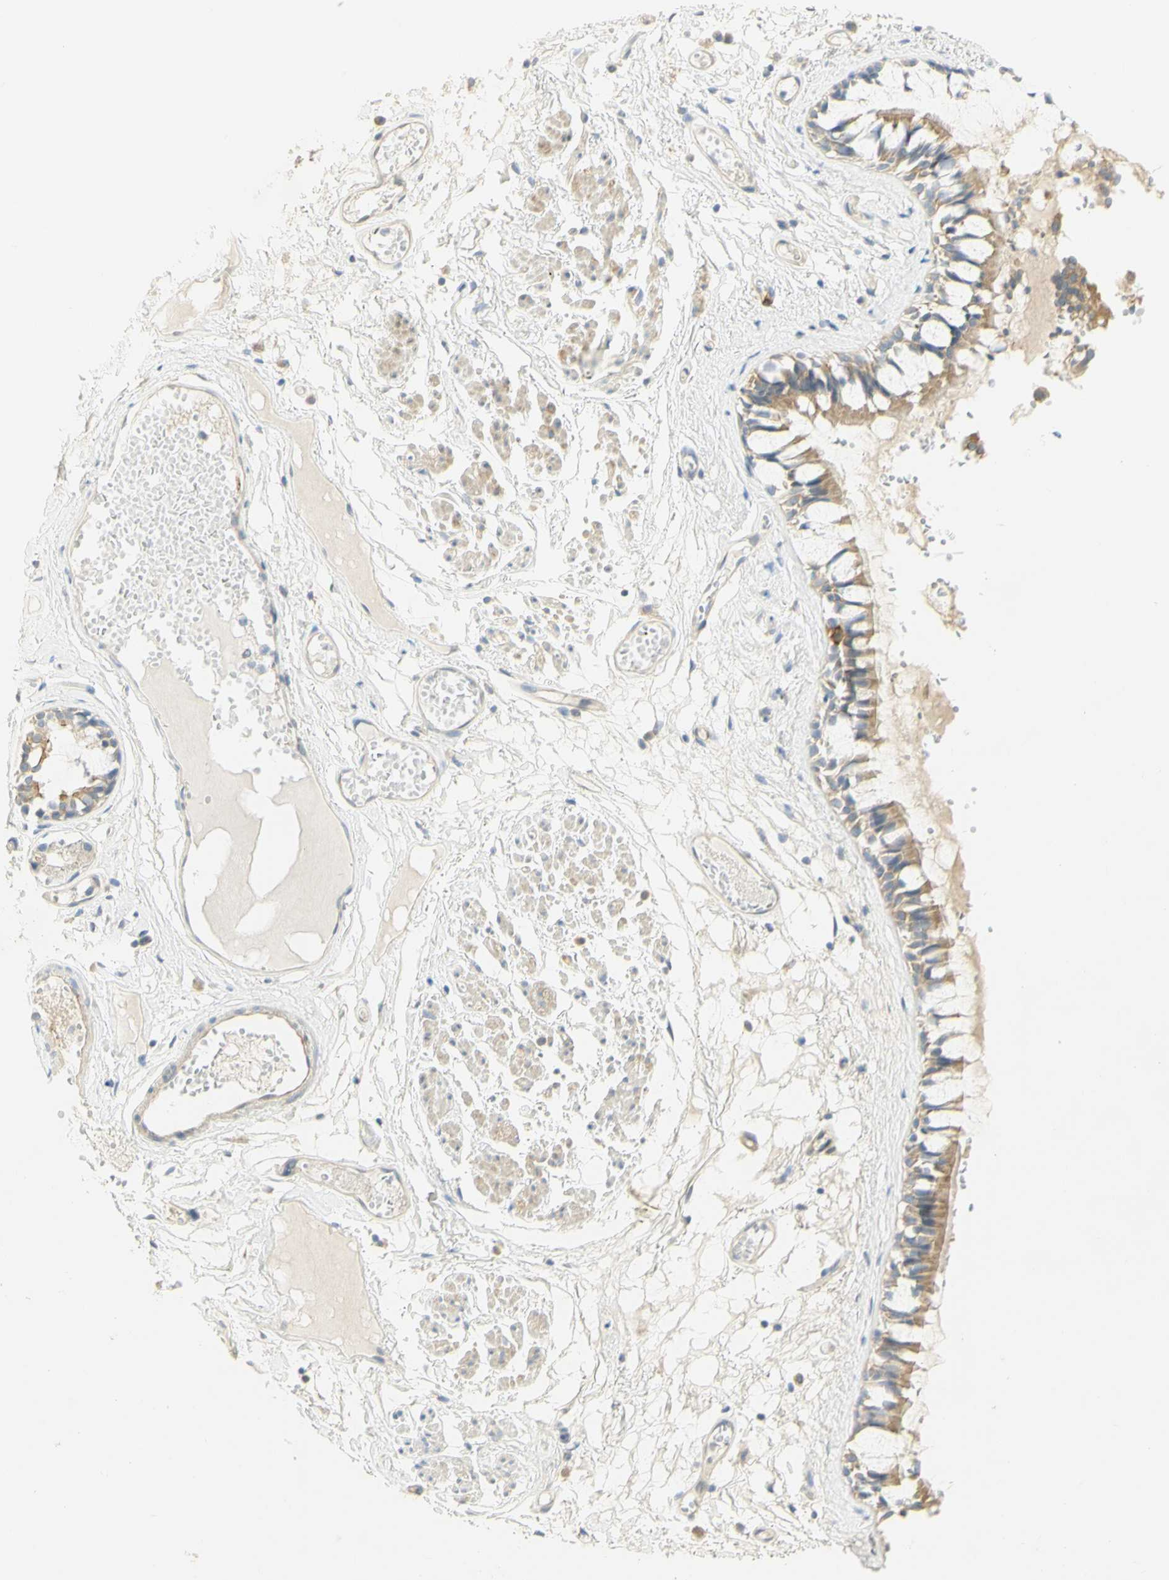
{"staining": {"intensity": "moderate", "quantity": ">75%", "location": "cytoplasmic/membranous"}, "tissue": "bronchus", "cell_type": "Respiratory epithelial cells", "image_type": "normal", "snomed": [{"axis": "morphology", "description": "Normal tissue, NOS"}, {"axis": "morphology", "description": "Inflammation, NOS"}, {"axis": "topography", "description": "Cartilage tissue"}, {"axis": "topography", "description": "Lung"}], "caption": "Immunohistochemical staining of normal bronchus displays >75% levels of moderate cytoplasmic/membranous protein expression in about >75% of respiratory epithelial cells. (Stains: DAB (3,3'-diaminobenzidine) in brown, nuclei in blue, Microscopy: brightfield microscopy at high magnification).", "gene": "KIF11", "patient": {"sex": "male", "age": 71}}